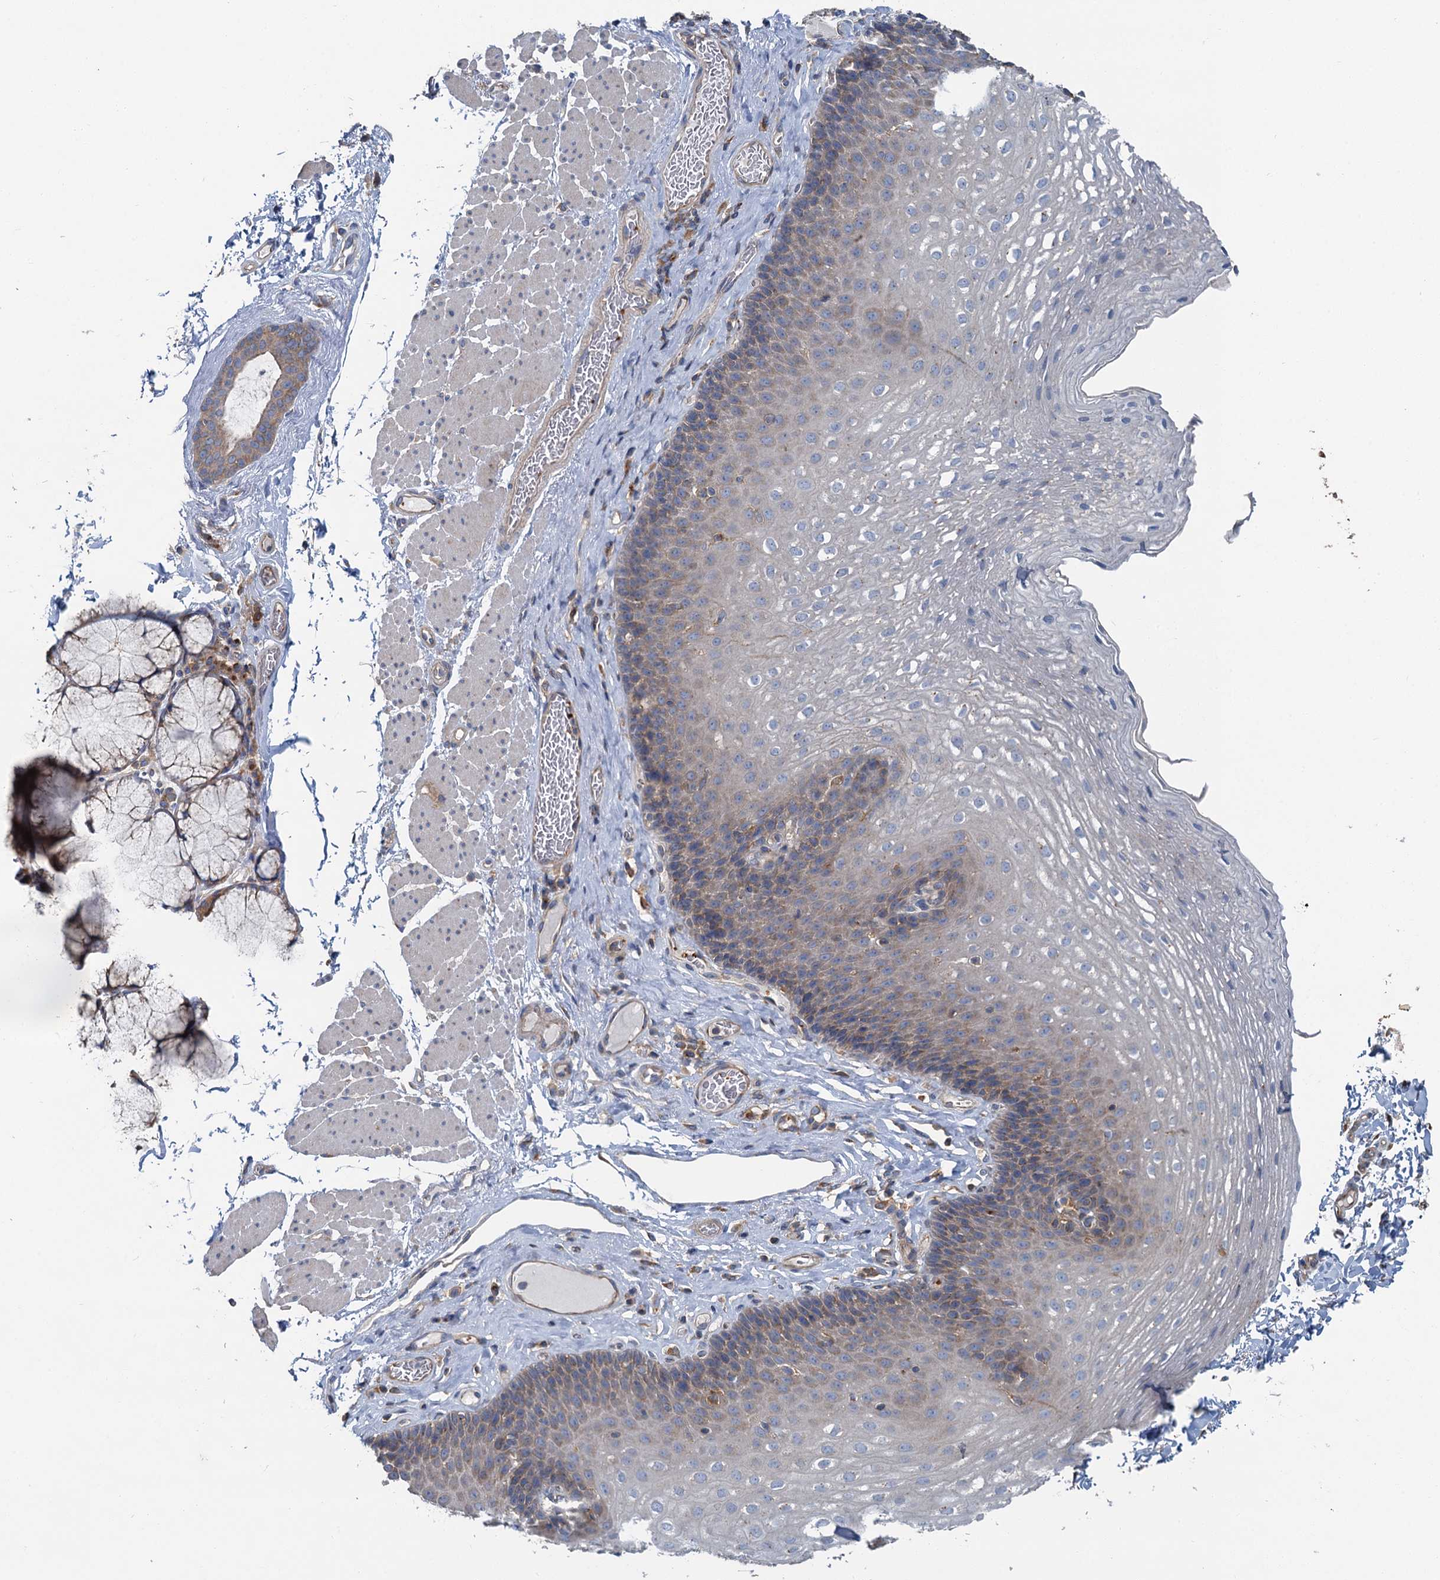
{"staining": {"intensity": "weak", "quantity": "<25%", "location": "cytoplasmic/membranous"}, "tissue": "esophagus", "cell_type": "Squamous epithelial cells", "image_type": "normal", "snomed": [{"axis": "morphology", "description": "Normal tissue, NOS"}, {"axis": "topography", "description": "Esophagus"}], "caption": "Immunohistochemistry photomicrograph of benign esophagus: esophagus stained with DAB shows no significant protein expression in squamous epithelial cells. Nuclei are stained in blue.", "gene": "PPIP5K1", "patient": {"sex": "female", "age": 66}}